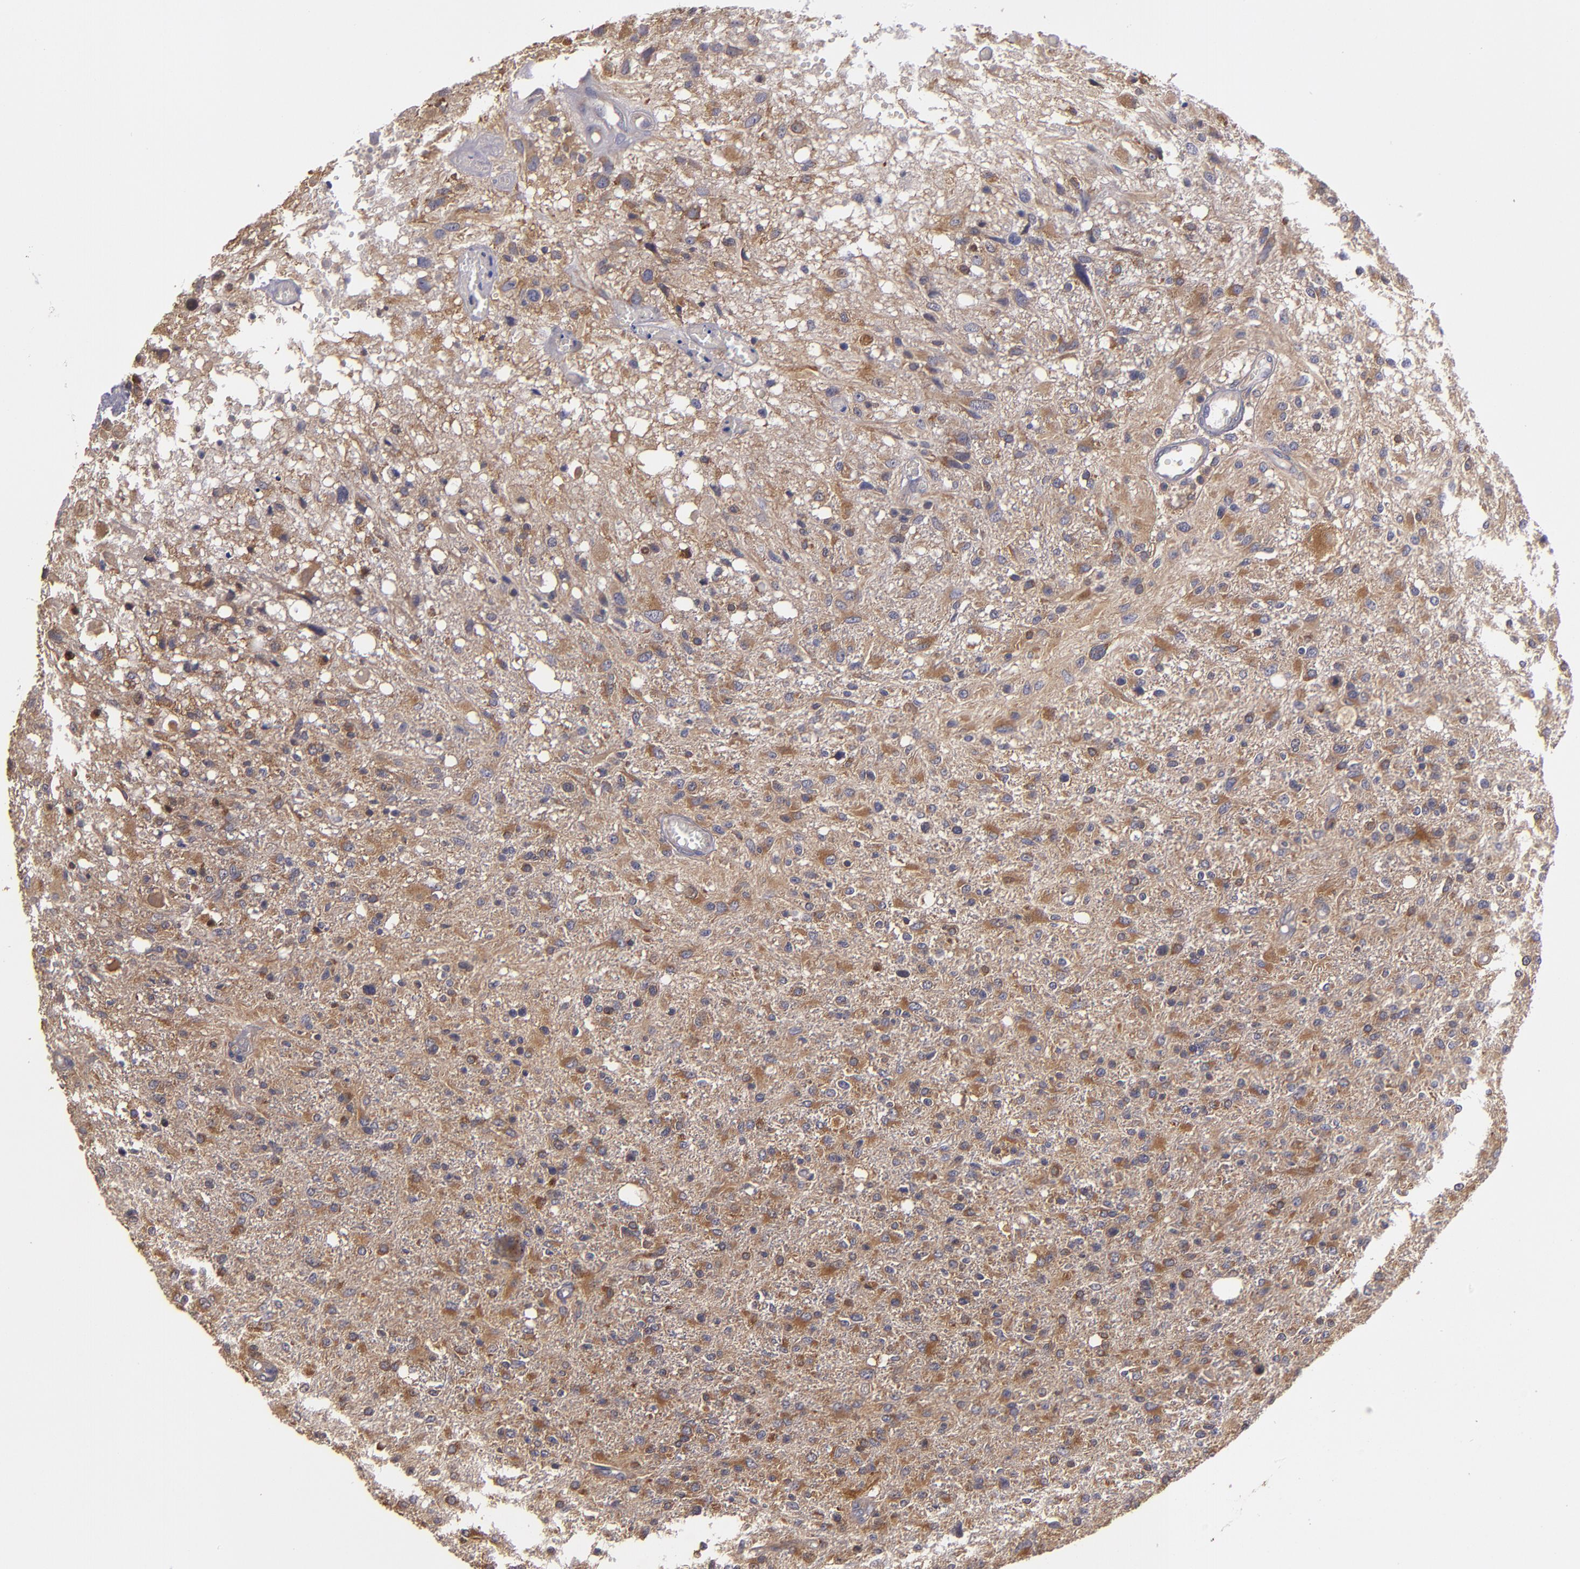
{"staining": {"intensity": "moderate", "quantity": "25%-75%", "location": "cytoplasmic/membranous"}, "tissue": "glioma", "cell_type": "Tumor cells", "image_type": "cancer", "snomed": [{"axis": "morphology", "description": "Glioma, malignant, High grade"}, {"axis": "topography", "description": "Cerebral cortex"}], "caption": "An immunohistochemistry (IHC) micrograph of neoplastic tissue is shown. Protein staining in brown labels moderate cytoplasmic/membranous positivity in malignant glioma (high-grade) within tumor cells.", "gene": "CARS1", "patient": {"sex": "male", "age": 76}}